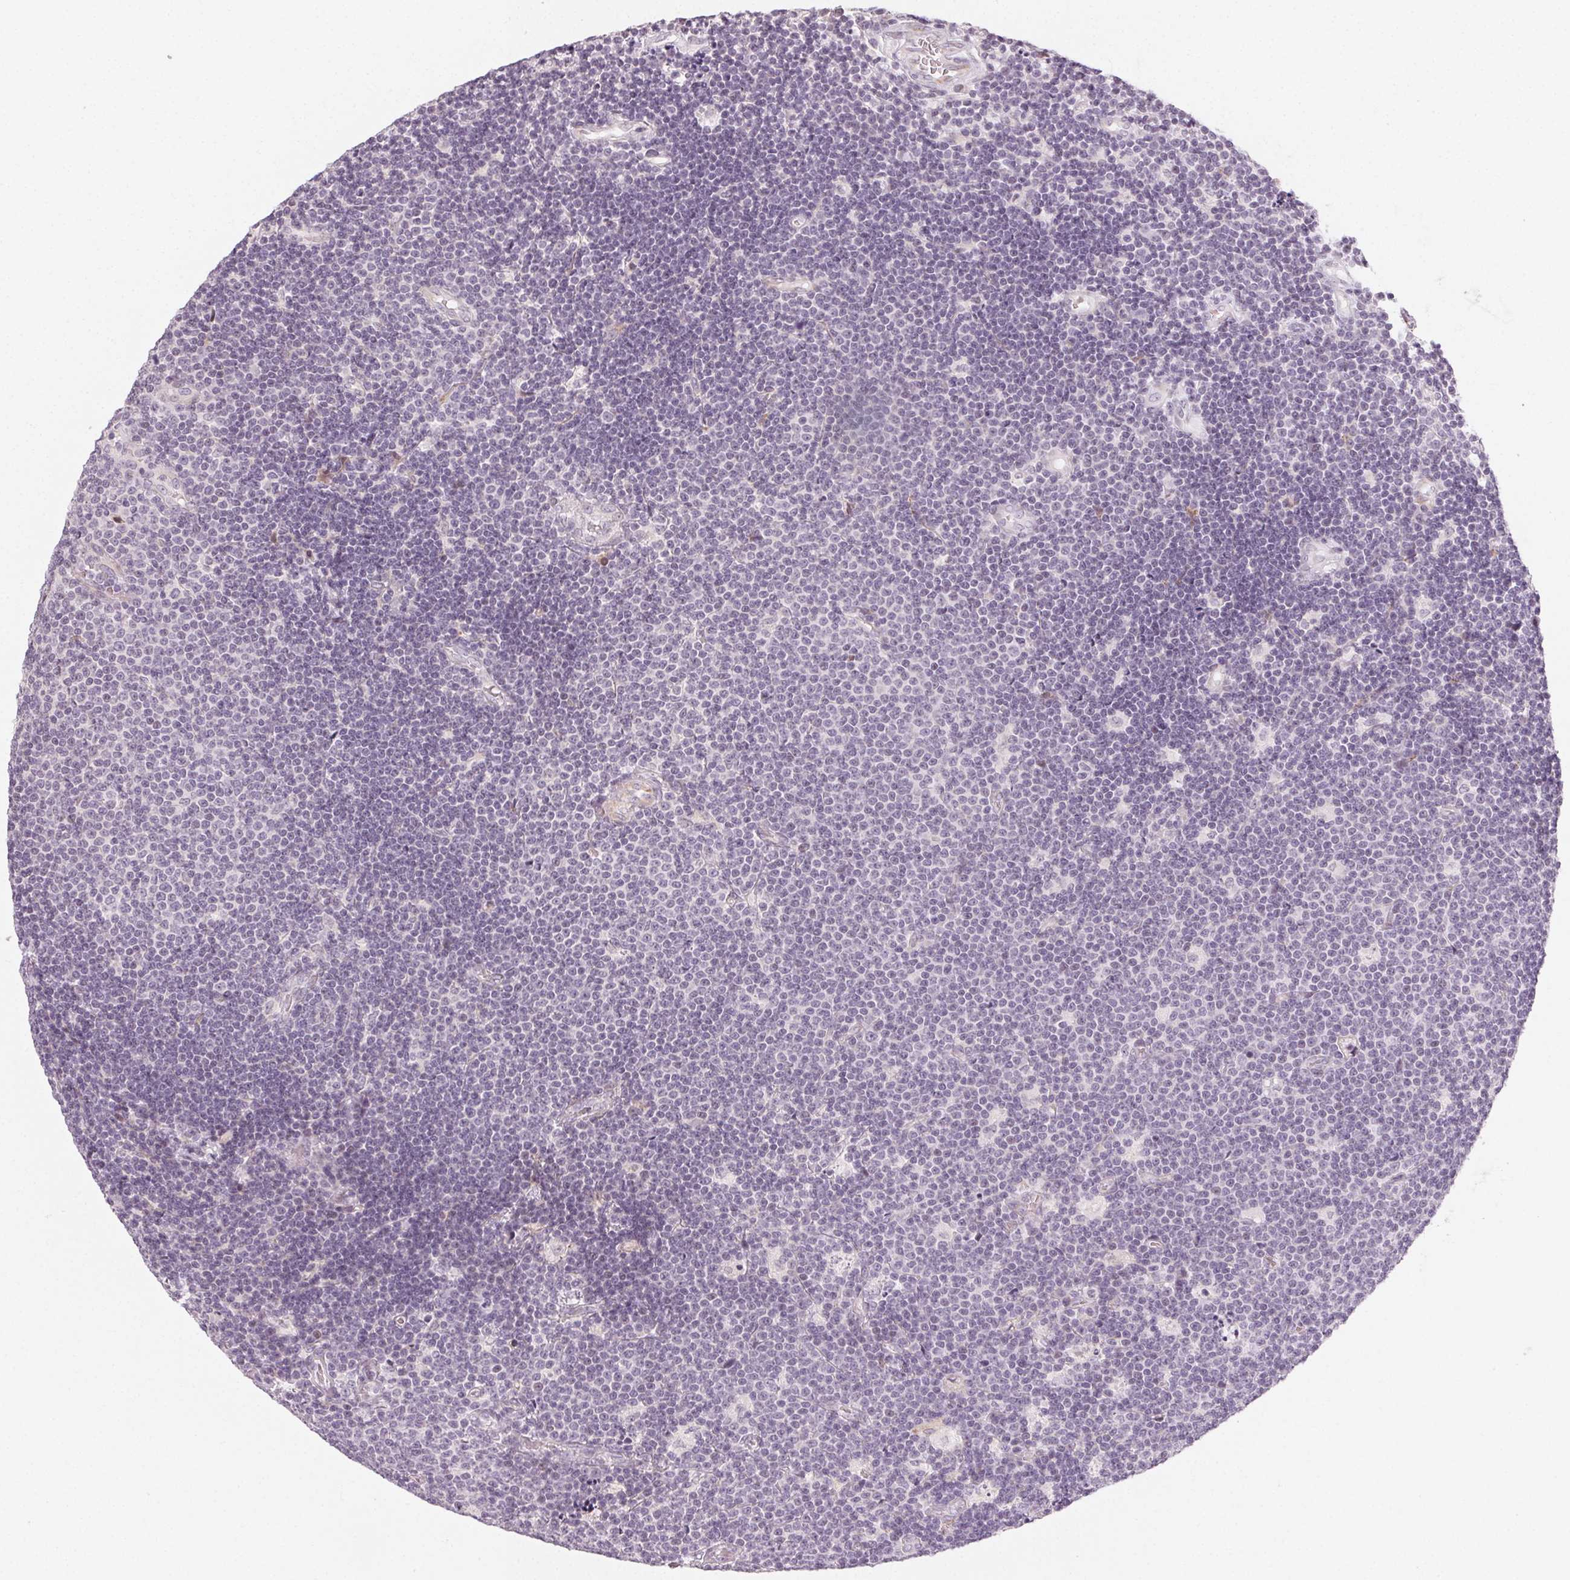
{"staining": {"intensity": "negative", "quantity": "none", "location": "none"}, "tissue": "lymphoma", "cell_type": "Tumor cells", "image_type": "cancer", "snomed": [{"axis": "morphology", "description": "Malignant lymphoma, non-Hodgkin's type, Low grade"}, {"axis": "topography", "description": "Brain"}], "caption": "Human lymphoma stained for a protein using IHC demonstrates no expression in tumor cells.", "gene": "CCDC96", "patient": {"sex": "female", "age": 66}}